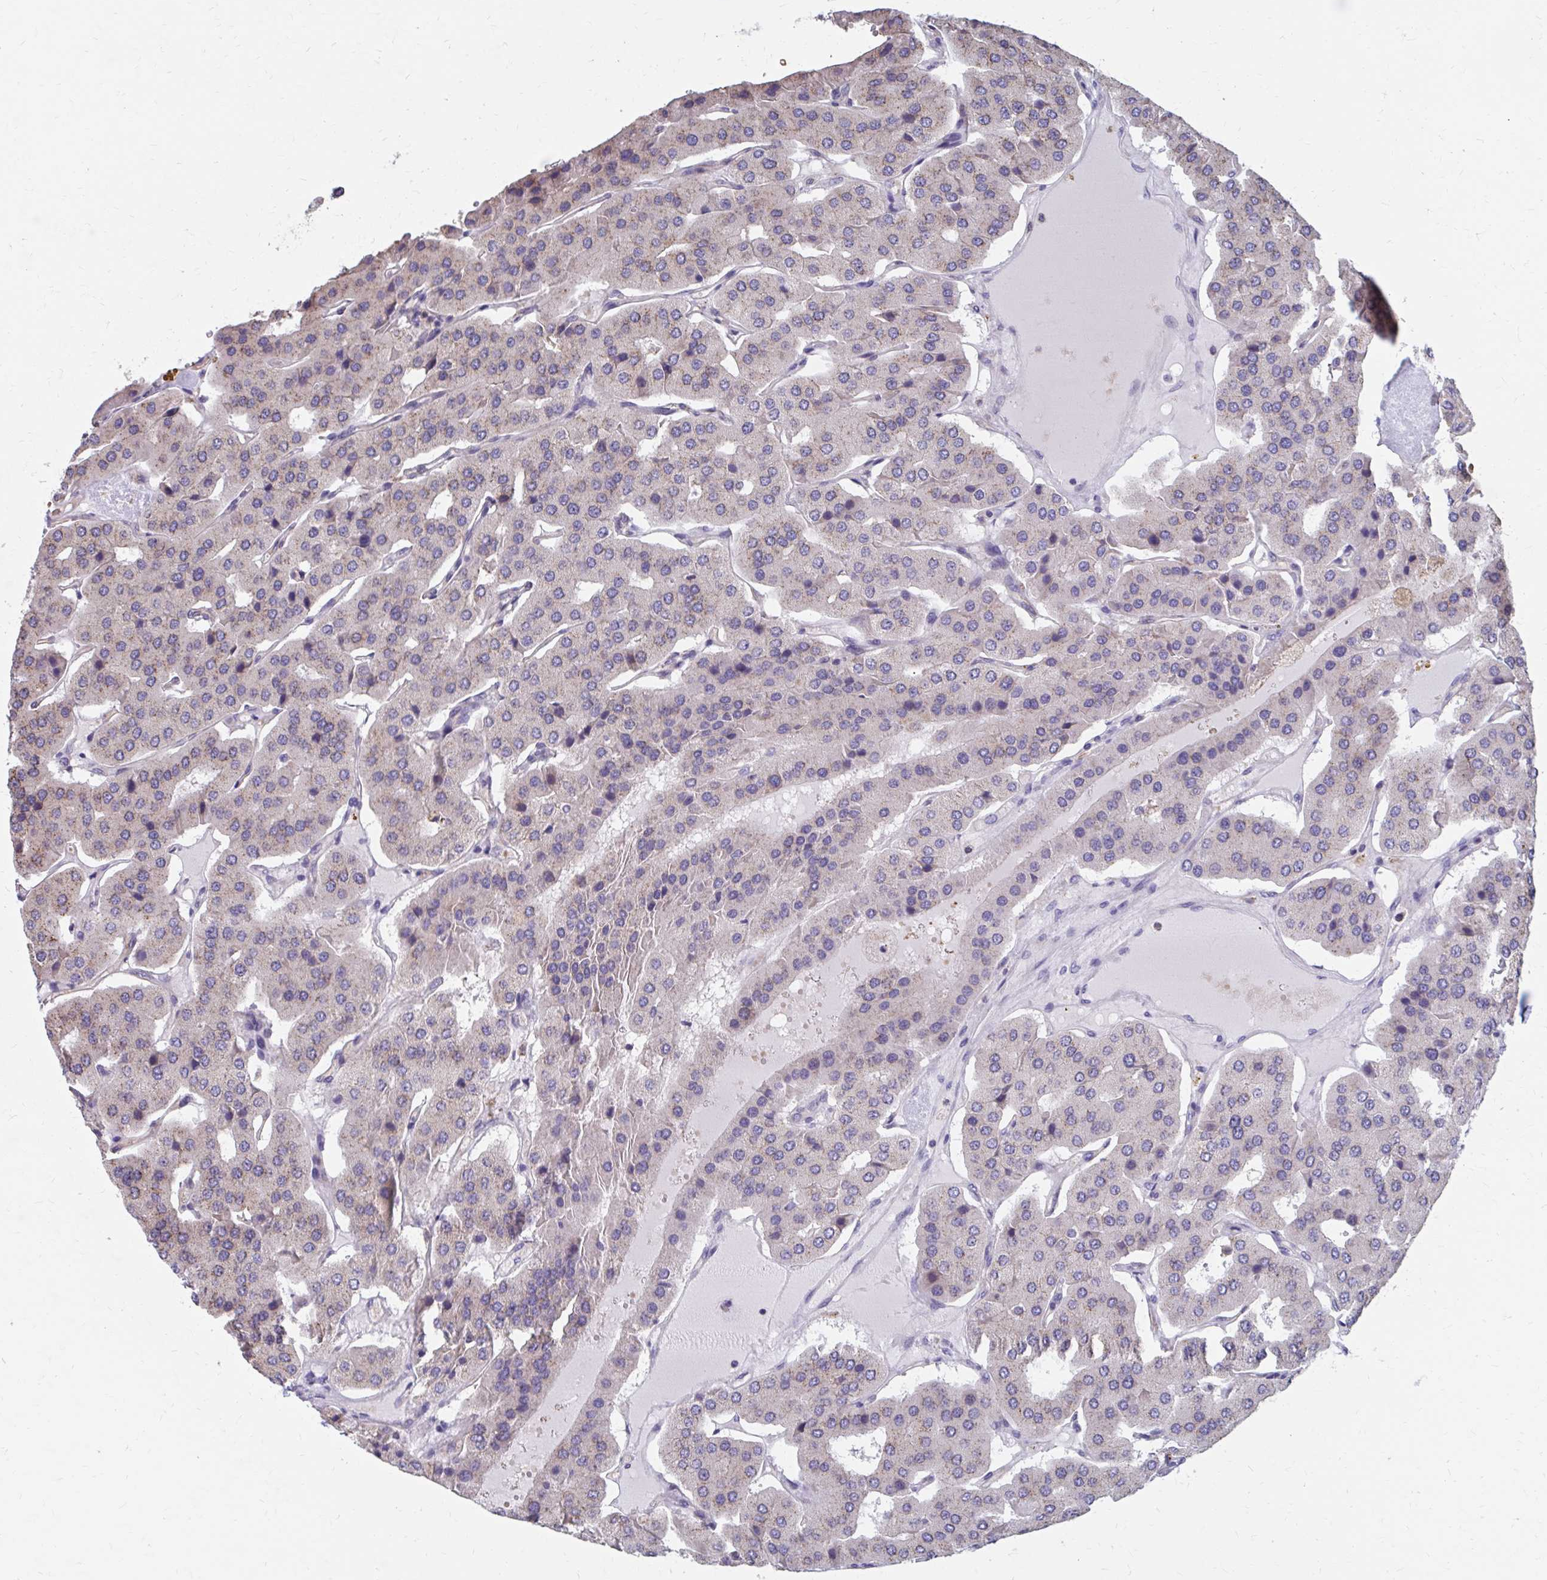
{"staining": {"intensity": "negative", "quantity": "none", "location": "none"}, "tissue": "parathyroid gland", "cell_type": "Glandular cells", "image_type": "normal", "snomed": [{"axis": "morphology", "description": "Normal tissue, NOS"}, {"axis": "morphology", "description": "Adenoma, NOS"}, {"axis": "topography", "description": "Parathyroid gland"}], "caption": "Photomicrograph shows no protein staining in glandular cells of normal parathyroid gland.", "gene": "FKBP2", "patient": {"sex": "female", "age": 86}}